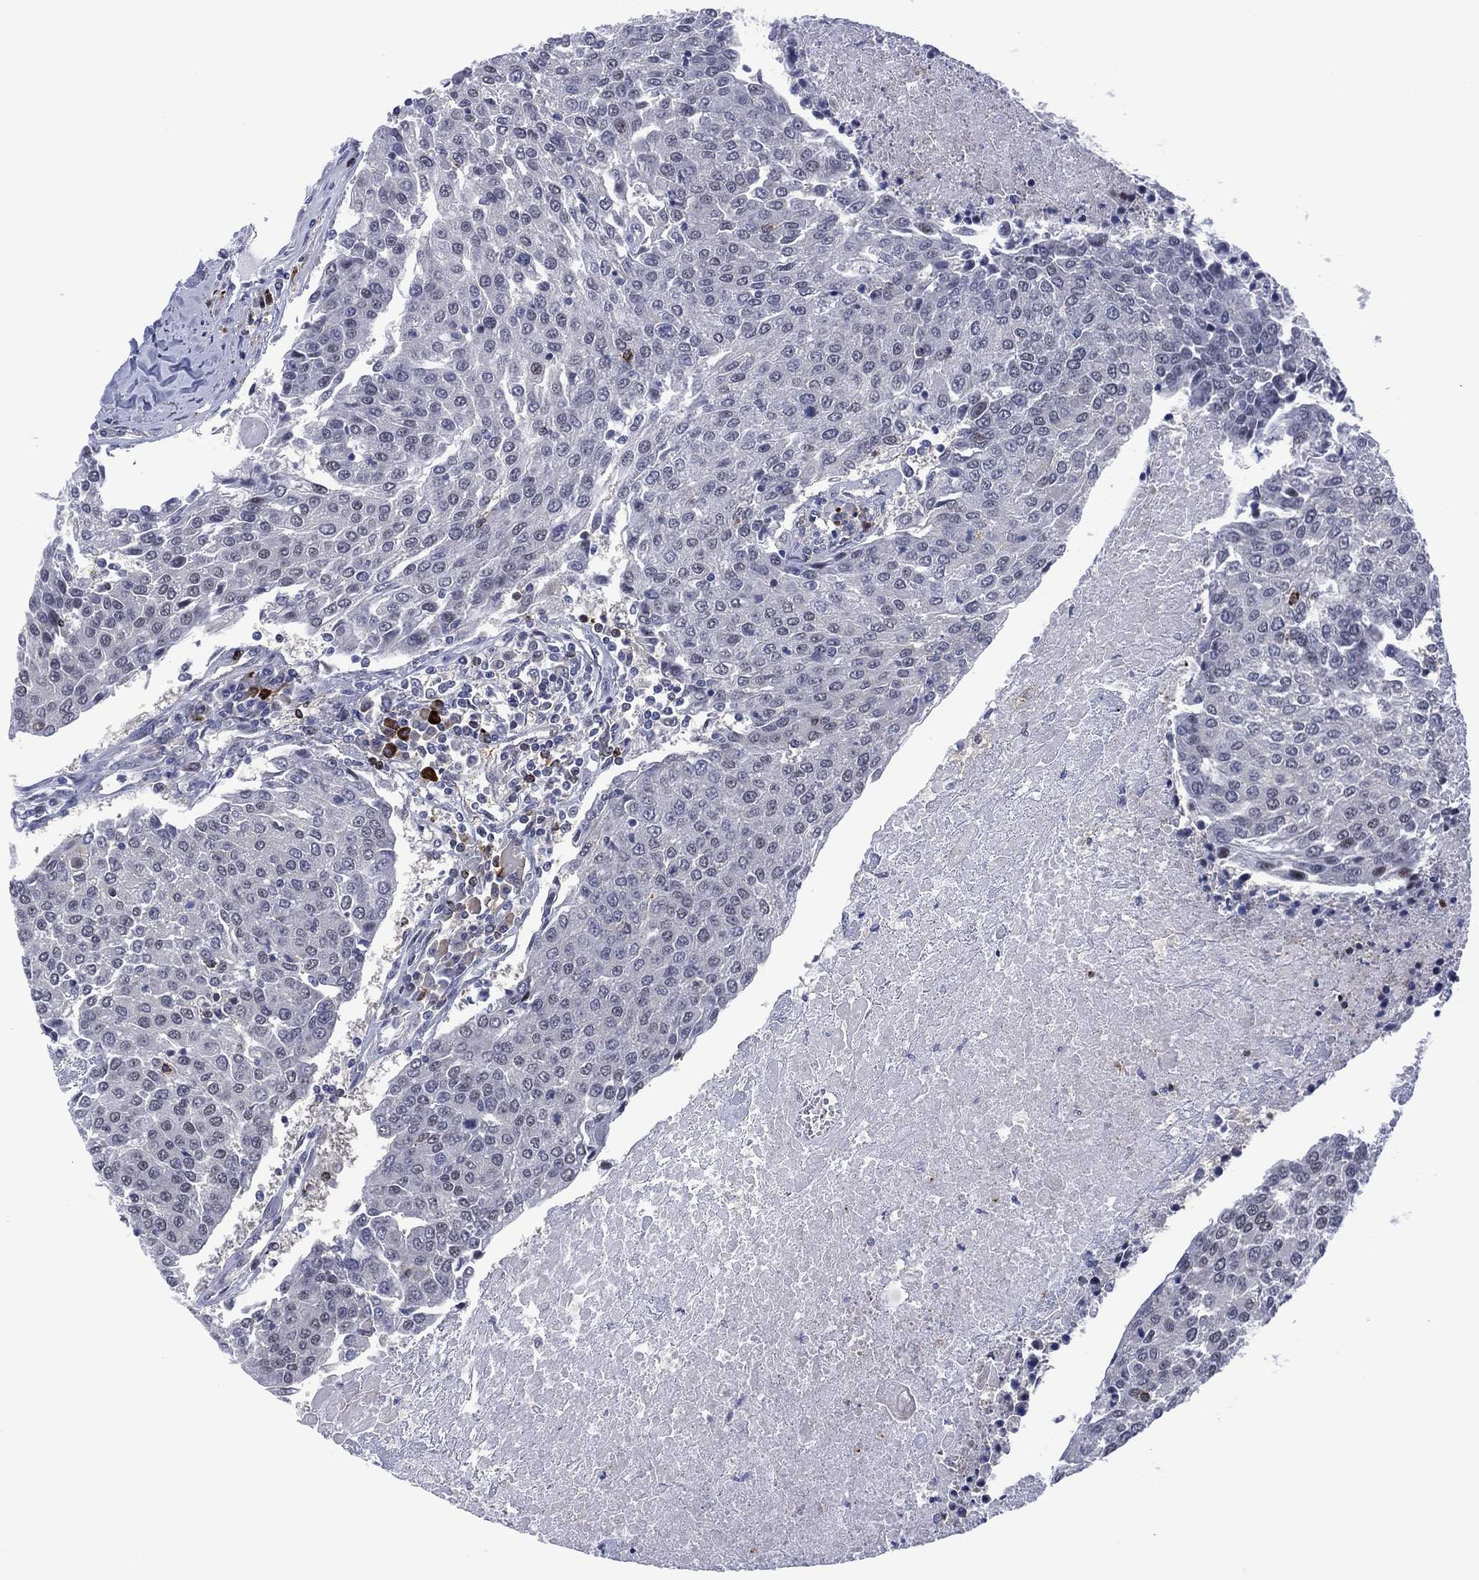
{"staining": {"intensity": "negative", "quantity": "none", "location": "none"}, "tissue": "urothelial cancer", "cell_type": "Tumor cells", "image_type": "cancer", "snomed": [{"axis": "morphology", "description": "Urothelial carcinoma, High grade"}, {"axis": "topography", "description": "Urinary bladder"}], "caption": "There is no significant positivity in tumor cells of urothelial carcinoma (high-grade).", "gene": "DPP4", "patient": {"sex": "female", "age": 85}}